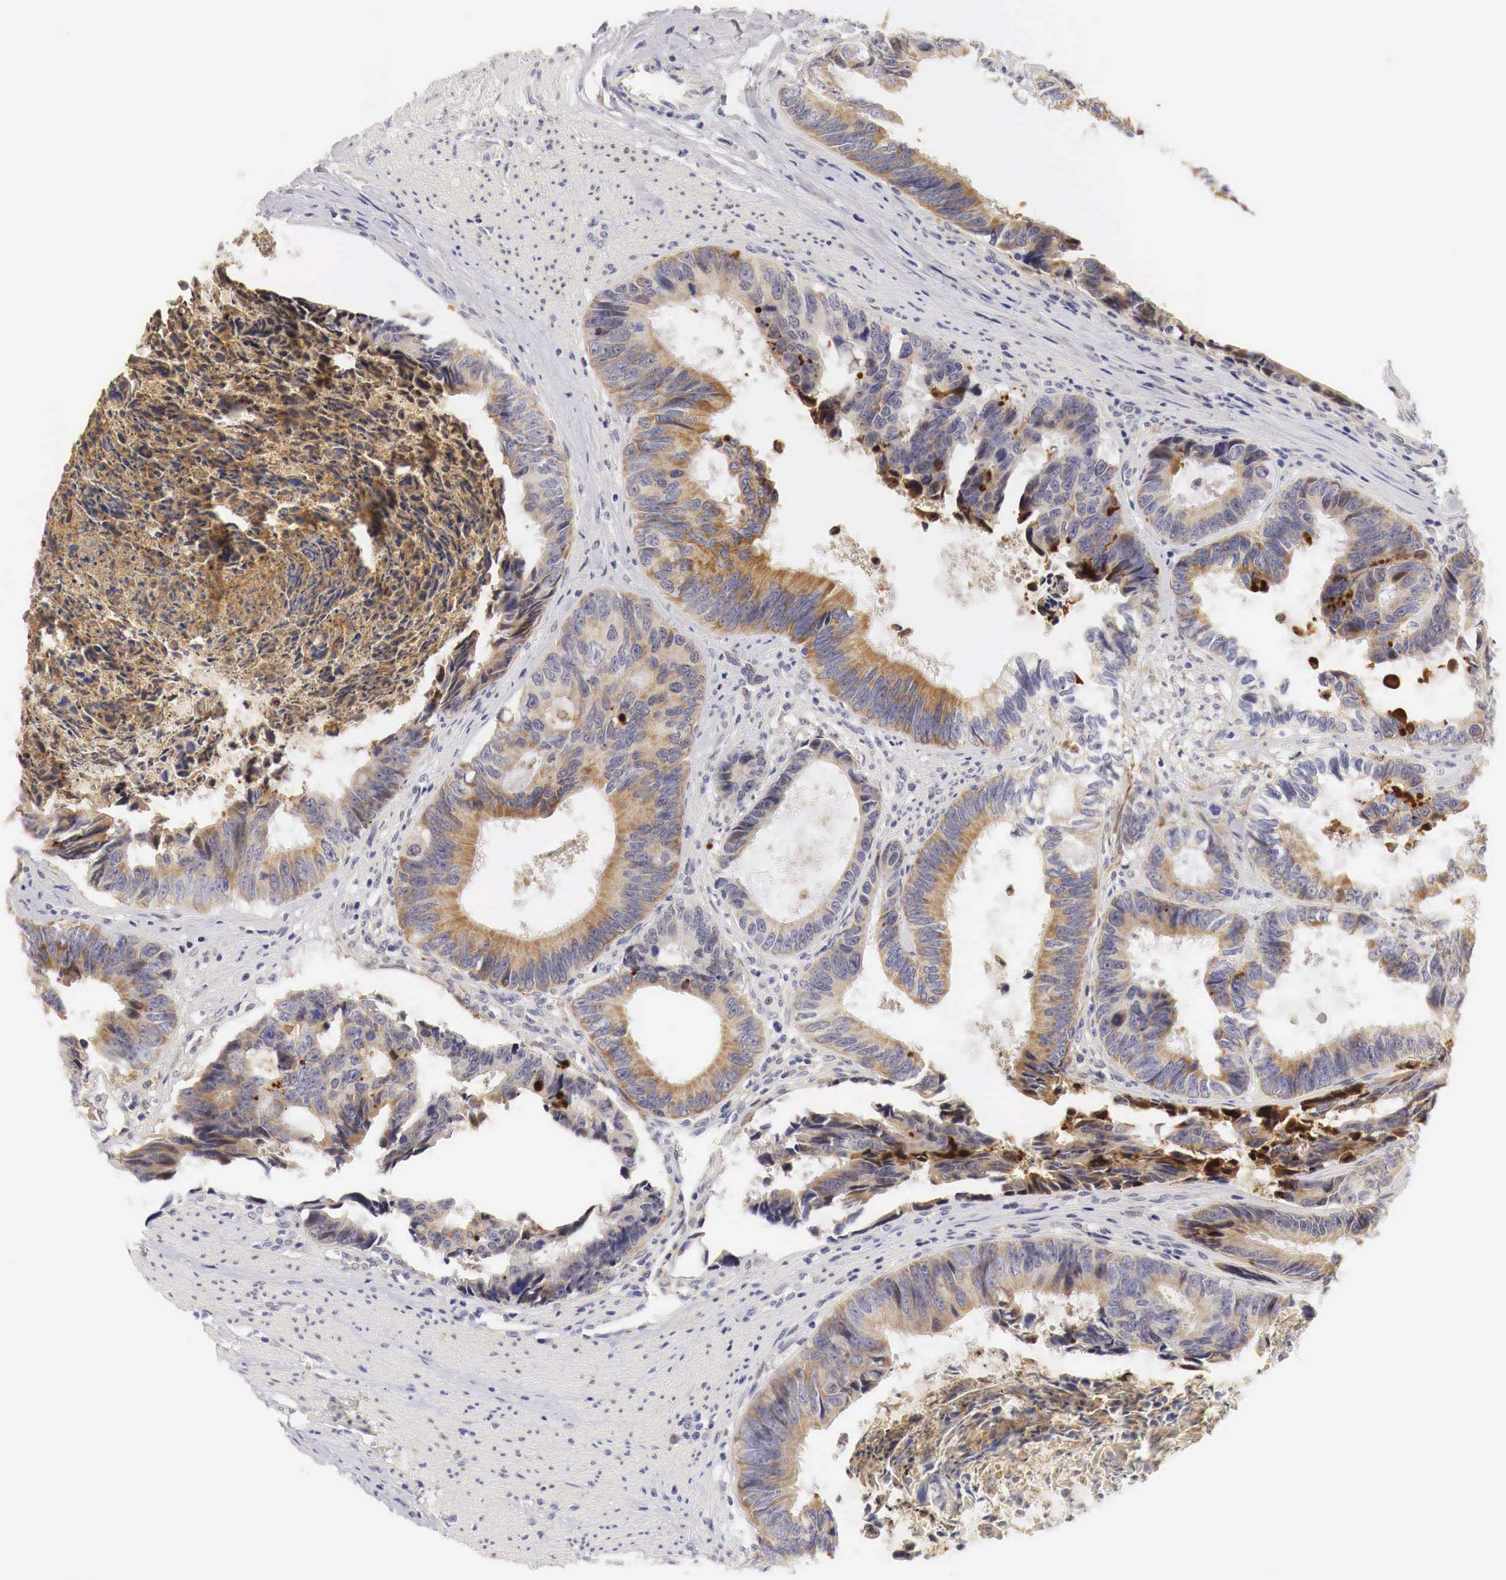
{"staining": {"intensity": "weak", "quantity": "25%-75%", "location": "cytoplasmic/membranous"}, "tissue": "colorectal cancer", "cell_type": "Tumor cells", "image_type": "cancer", "snomed": [{"axis": "morphology", "description": "Adenocarcinoma, NOS"}, {"axis": "topography", "description": "Rectum"}], "caption": "Weak cytoplasmic/membranous staining for a protein is seen in about 25%-75% of tumor cells of adenocarcinoma (colorectal) using immunohistochemistry.", "gene": "CASP3", "patient": {"sex": "female", "age": 98}}